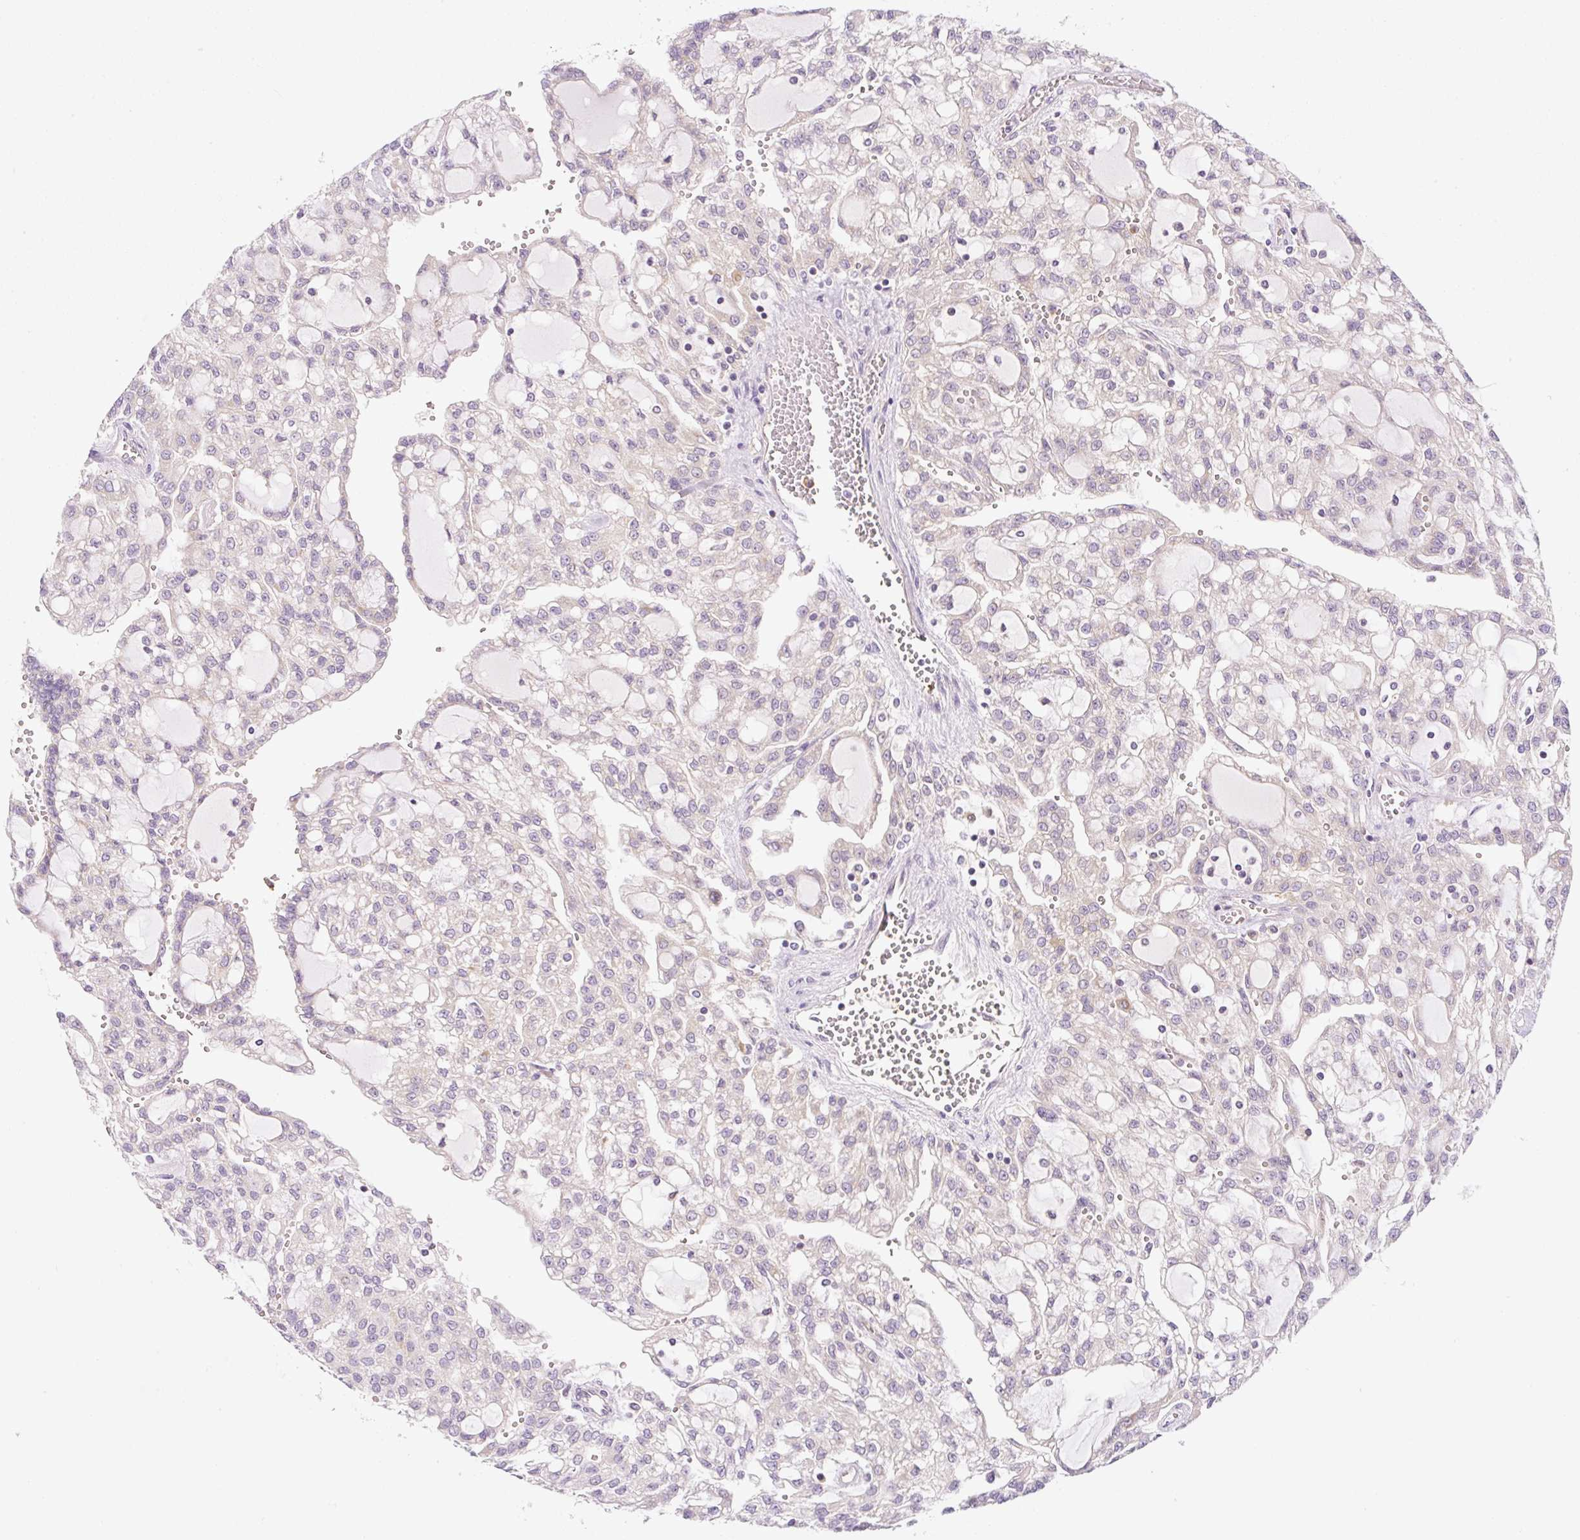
{"staining": {"intensity": "negative", "quantity": "none", "location": "none"}, "tissue": "renal cancer", "cell_type": "Tumor cells", "image_type": "cancer", "snomed": [{"axis": "morphology", "description": "Adenocarcinoma, NOS"}, {"axis": "topography", "description": "Kidney"}], "caption": "High power microscopy micrograph of an IHC image of renal cancer (adenocarcinoma), revealing no significant staining in tumor cells.", "gene": "OMA1", "patient": {"sex": "male", "age": 63}}